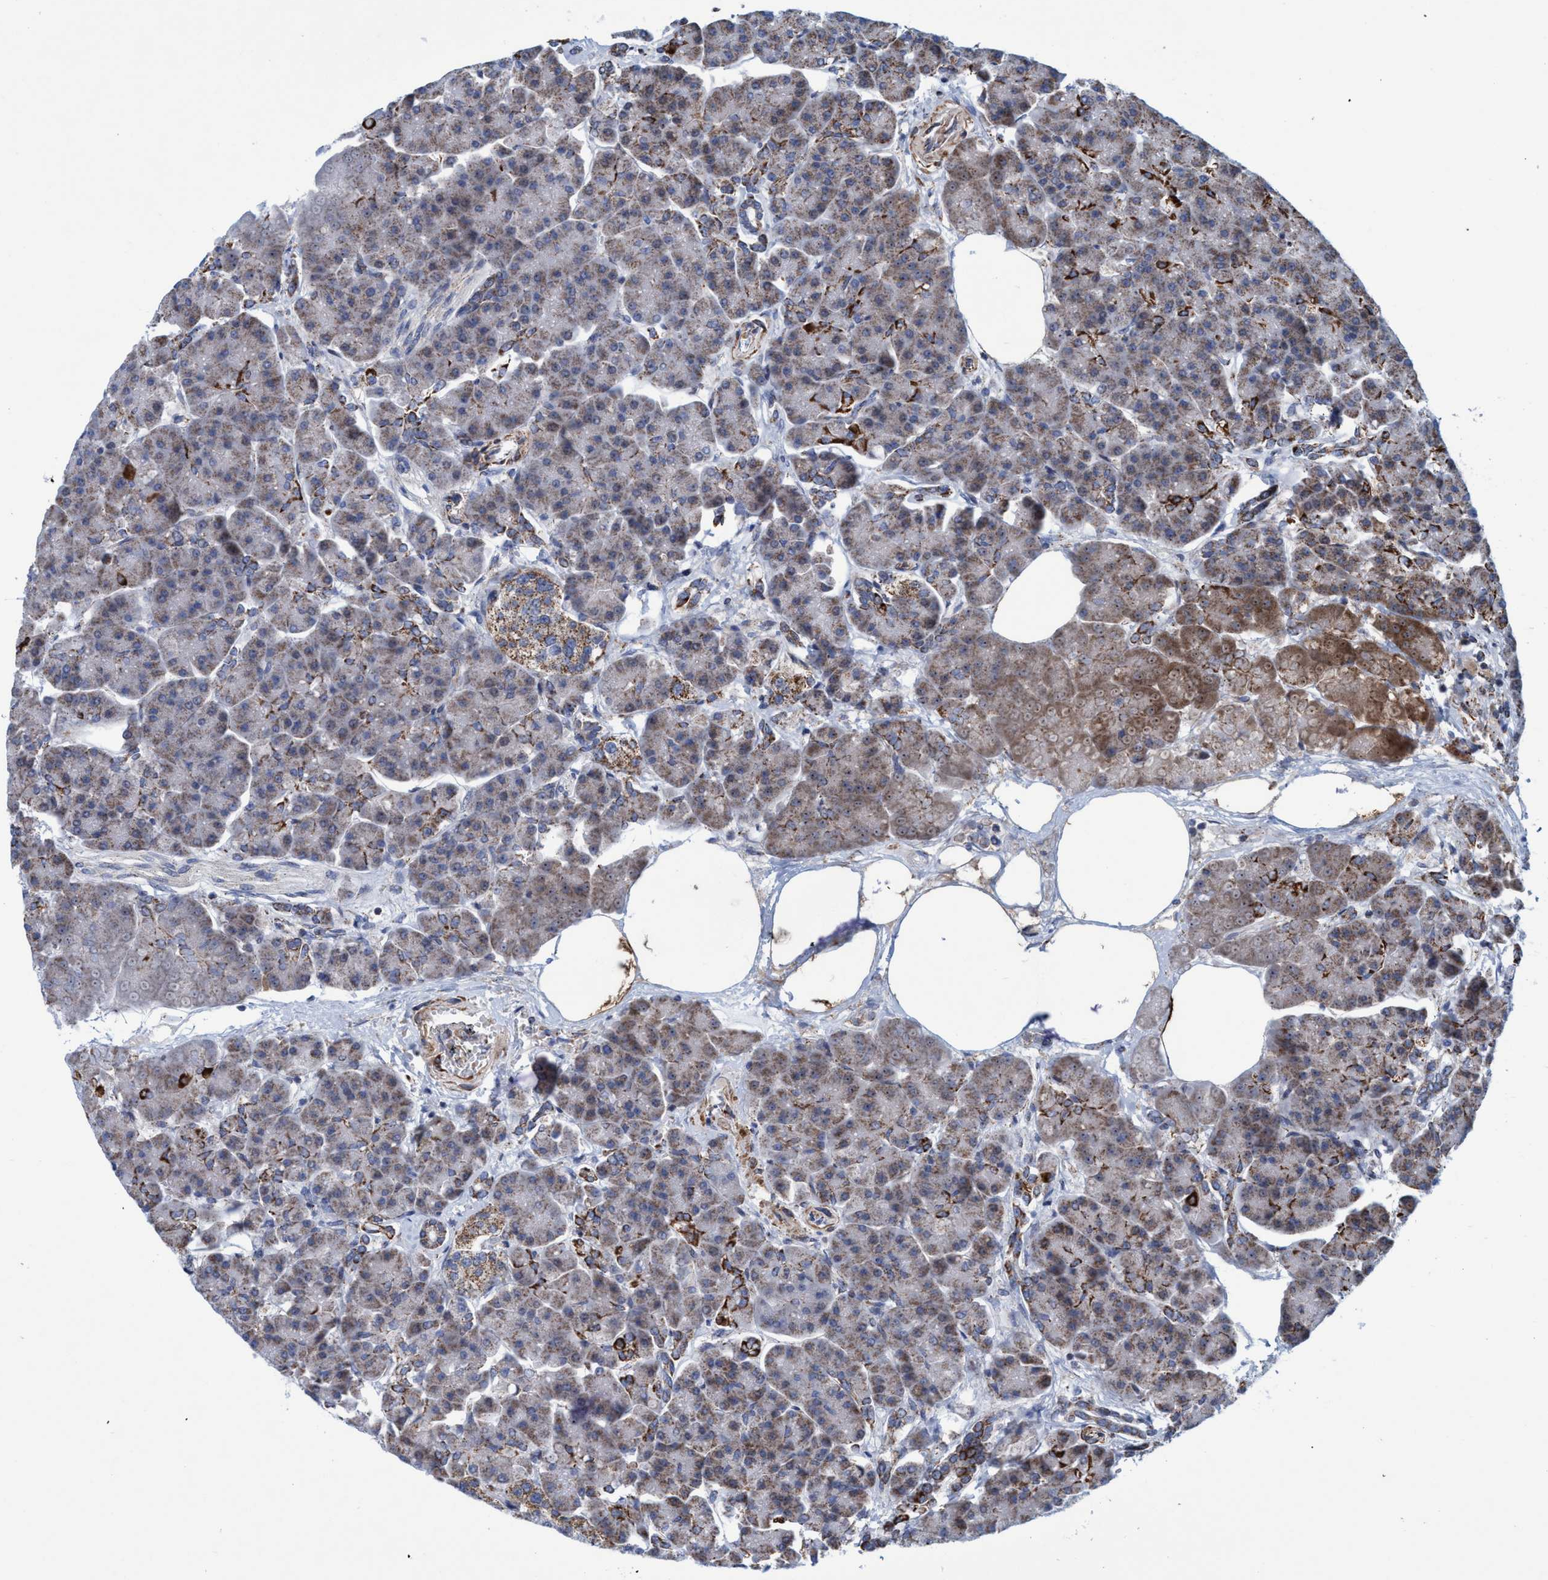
{"staining": {"intensity": "moderate", "quantity": "<25%", "location": "cytoplasmic/membranous"}, "tissue": "pancreas", "cell_type": "Exocrine glandular cells", "image_type": "normal", "snomed": [{"axis": "morphology", "description": "Normal tissue, NOS"}, {"axis": "topography", "description": "Pancreas"}], "caption": "This is a micrograph of IHC staining of benign pancreas, which shows moderate staining in the cytoplasmic/membranous of exocrine glandular cells.", "gene": "POLR1F", "patient": {"sex": "female", "age": 70}}